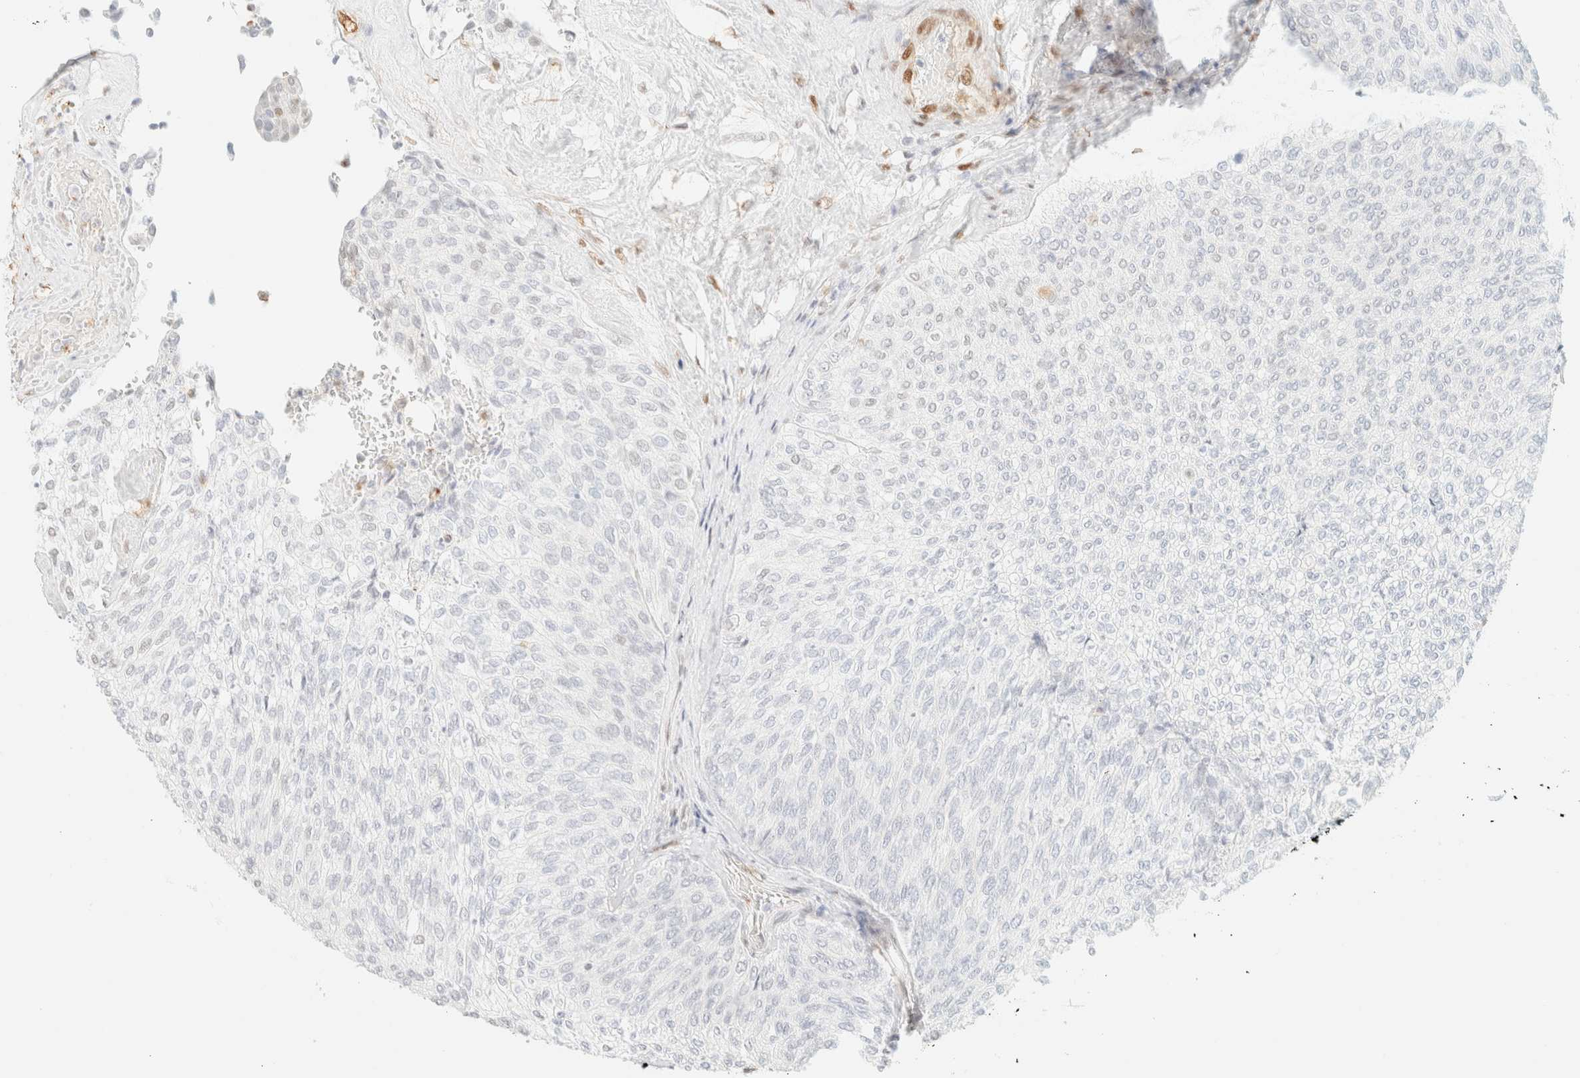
{"staining": {"intensity": "negative", "quantity": "none", "location": "none"}, "tissue": "urothelial cancer", "cell_type": "Tumor cells", "image_type": "cancer", "snomed": [{"axis": "morphology", "description": "Urothelial carcinoma, Low grade"}, {"axis": "topography", "description": "Urinary bladder"}], "caption": "Tumor cells are negative for brown protein staining in low-grade urothelial carcinoma.", "gene": "ZSCAN18", "patient": {"sex": "female", "age": 79}}